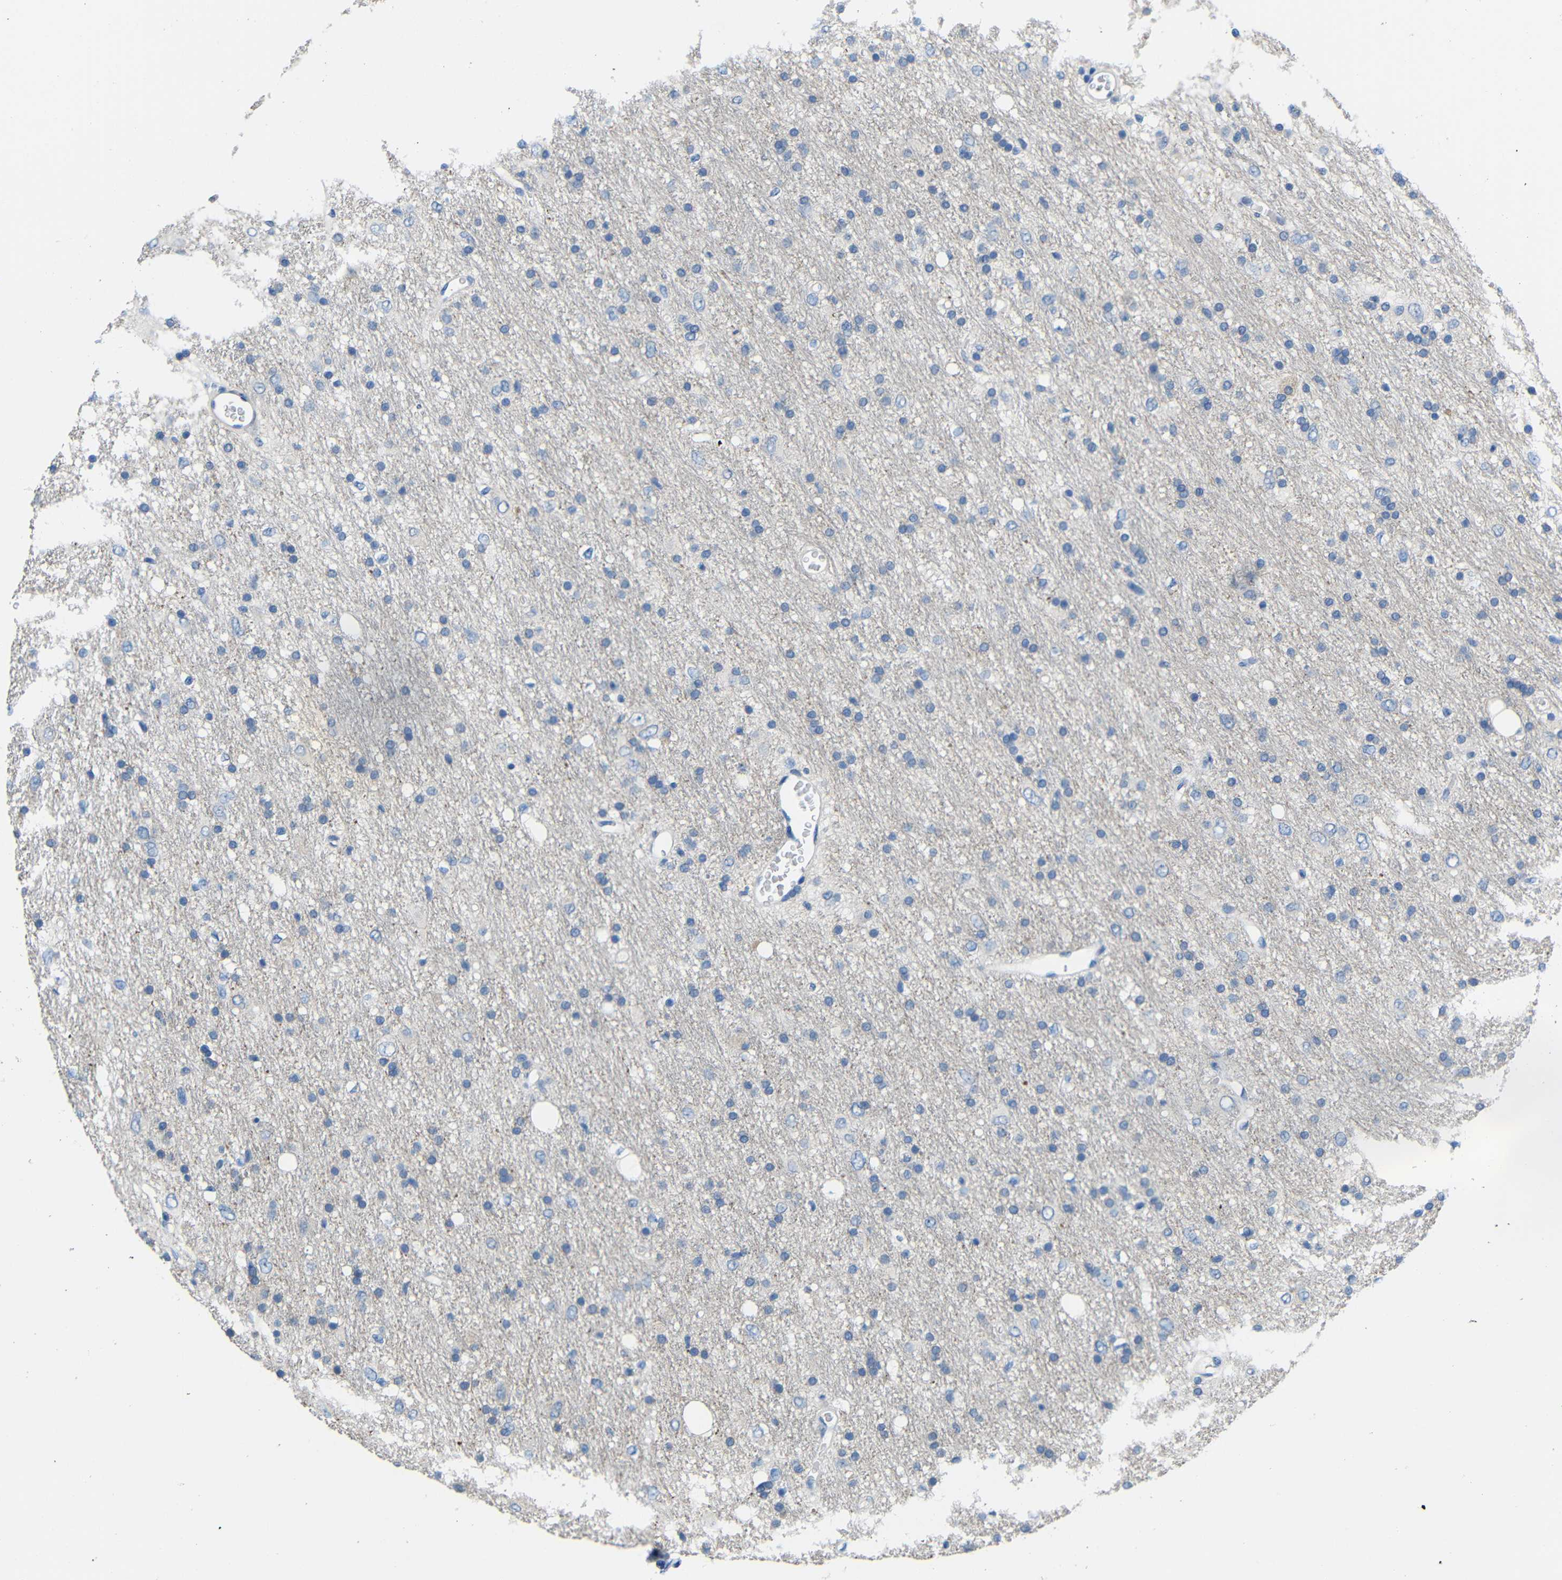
{"staining": {"intensity": "negative", "quantity": "none", "location": "none"}, "tissue": "glioma", "cell_type": "Tumor cells", "image_type": "cancer", "snomed": [{"axis": "morphology", "description": "Glioma, malignant, Low grade"}, {"axis": "topography", "description": "Brain"}], "caption": "High power microscopy image of an immunohistochemistry micrograph of glioma, revealing no significant staining in tumor cells.", "gene": "NEGR1", "patient": {"sex": "male", "age": 77}}